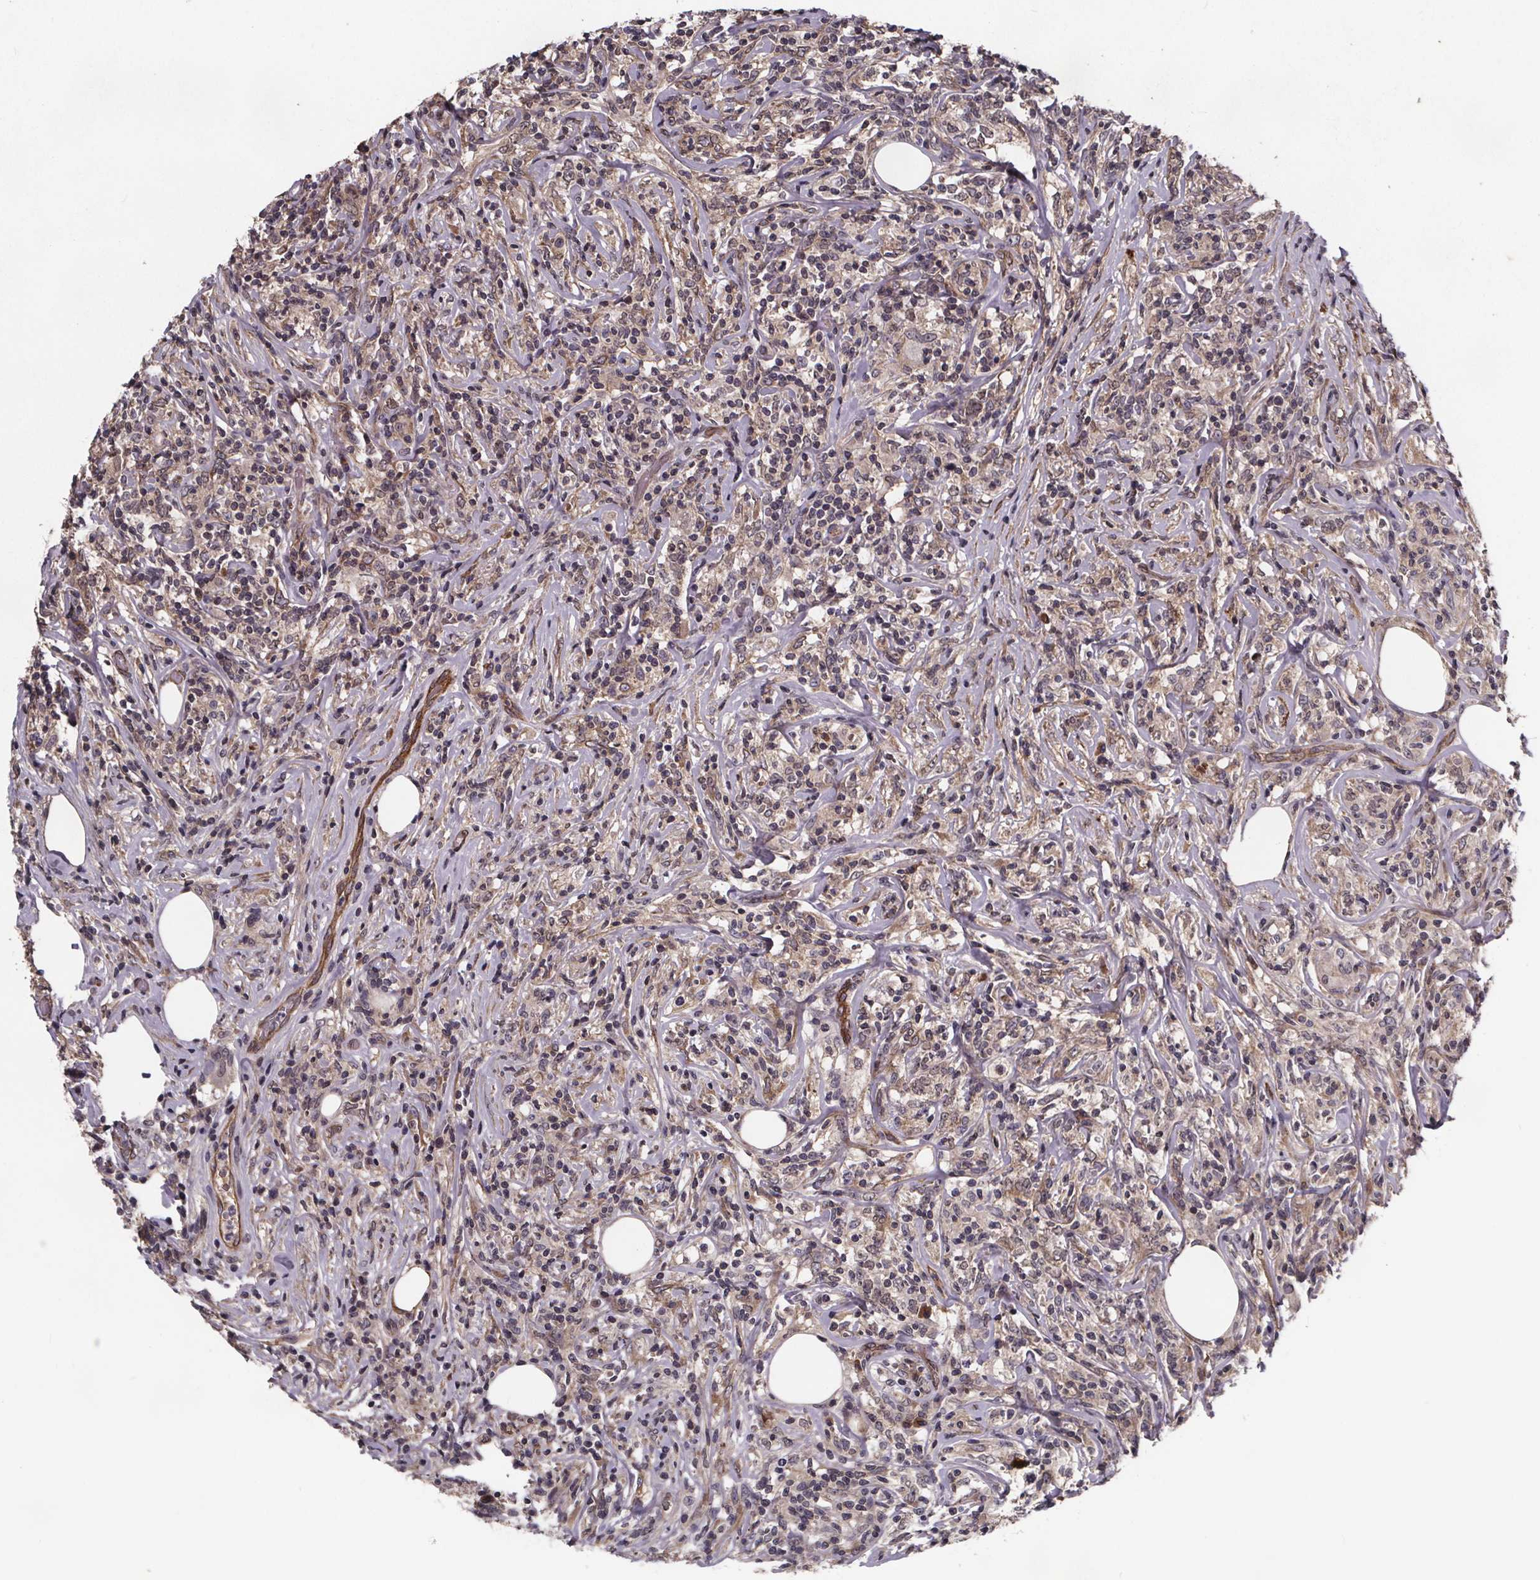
{"staining": {"intensity": "negative", "quantity": "none", "location": "none"}, "tissue": "lymphoma", "cell_type": "Tumor cells", "image_type": "cancer", "snomed": [{"axis": "morphology", "description": "Malignant lymphoma, non-Hodgkin's type, High grade"}, {"axis": "topography", "description": "Lymph node"}], "caption": "This is an immunohistochemistry micrograph of human high-grade malignant lymphoma, non-Hodgkin's type. There is no expression in tumor cells.", "gene": "FASTKD3", "patient": {"sex": "female", "age": 84}}